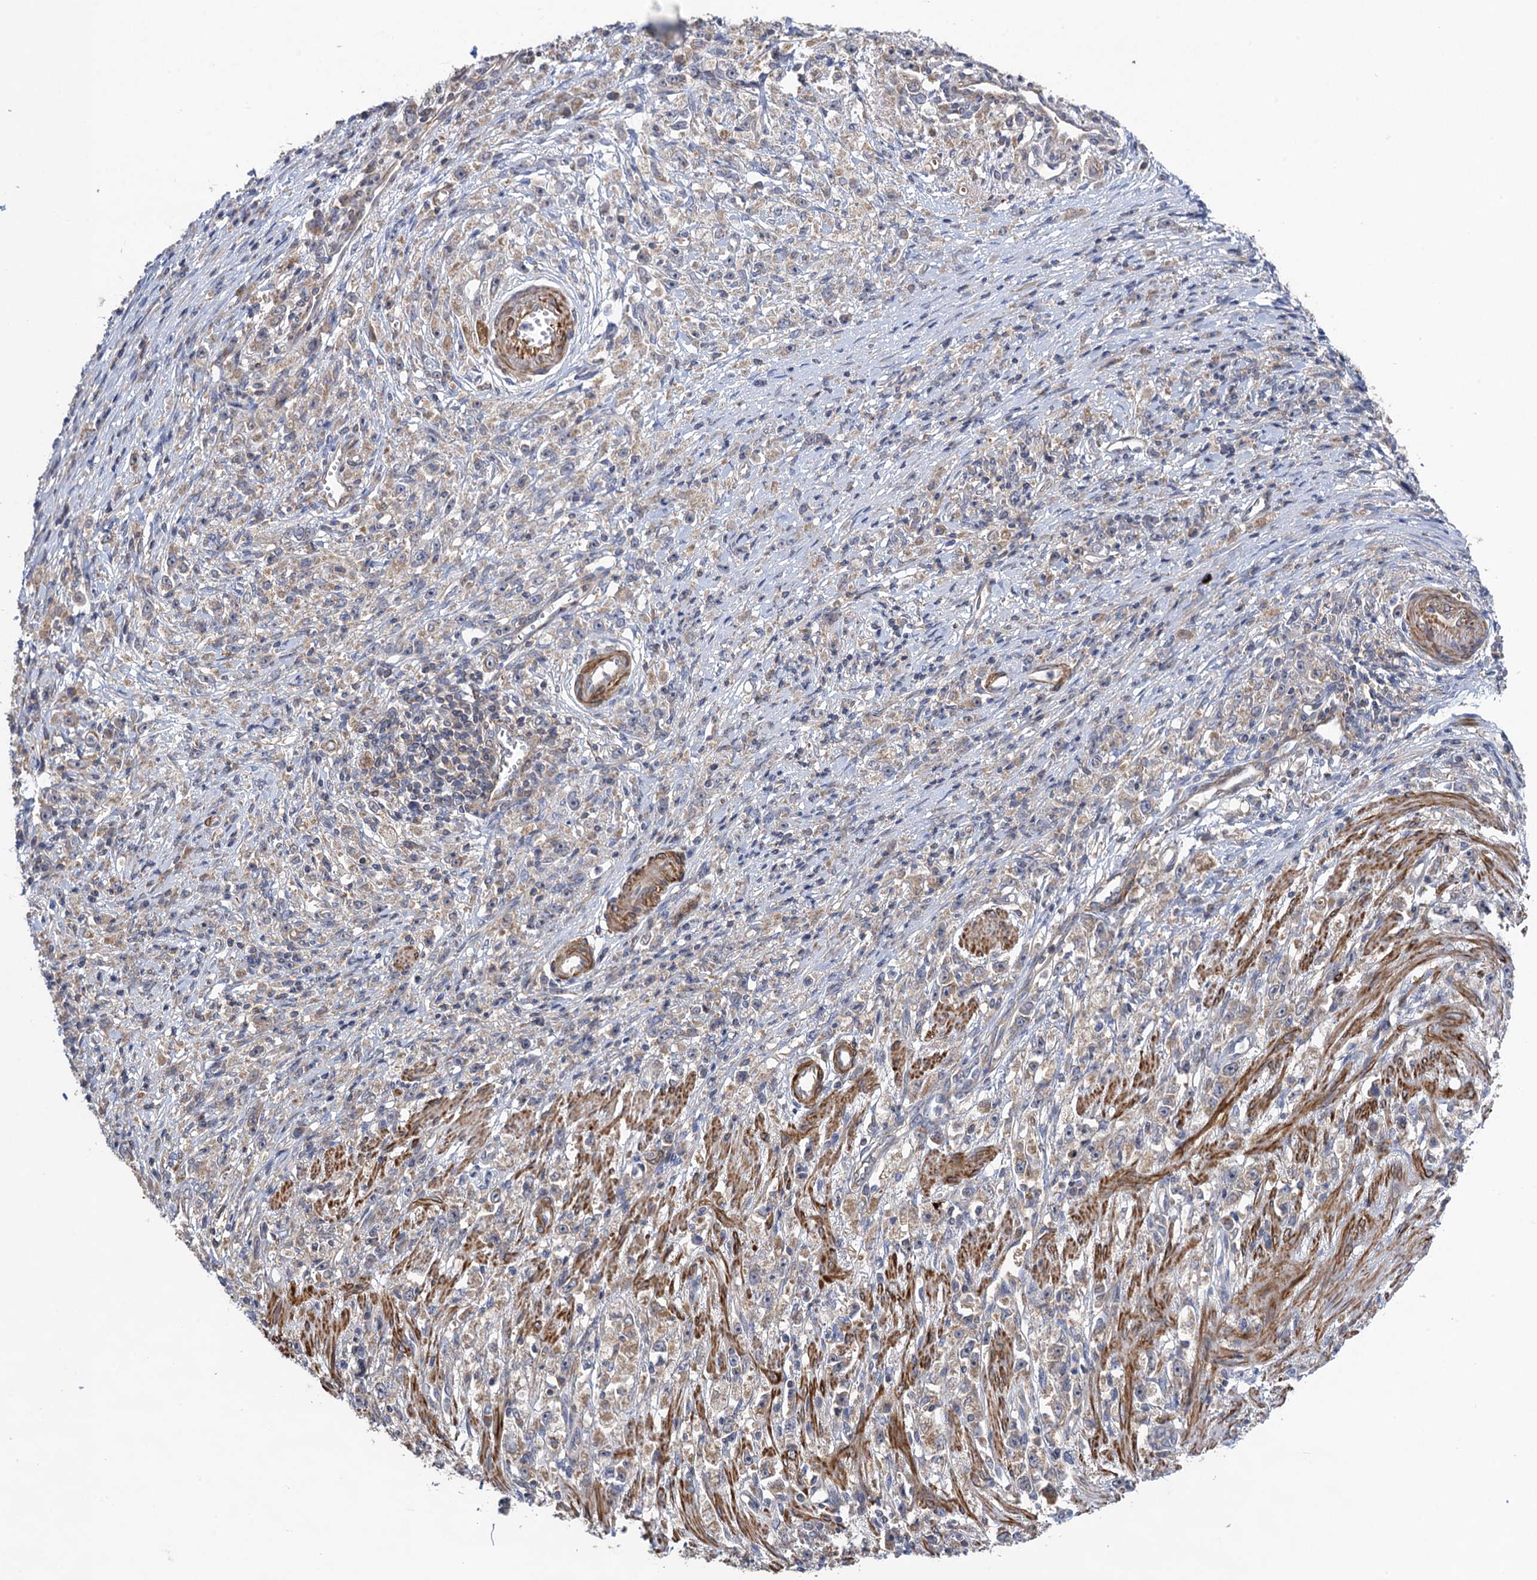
{"staining": {"intensity": "weak", "quantity": "25%-75%", "location": "cytoplasmic/membranous"}, "tissue": "stomach cancer", "cell_type": "Tumor cells", "image_type": "cancer", "snomed": [{"axis": "morphology", "description": "Adenocarcinoma, NOS"}, {"axis": "topography", "description": "Stomach"}], "caption": "Immunohistochemistry (IHC) (DAB (3,3'-diaminobenzidine)) staining of stomach cancer shows weak cytoplasmic/membranous protein expression in approximately 25%-75% of tumor cells.", "gene": "WDR88", "patient": {"sex": "female", "age": 59}}